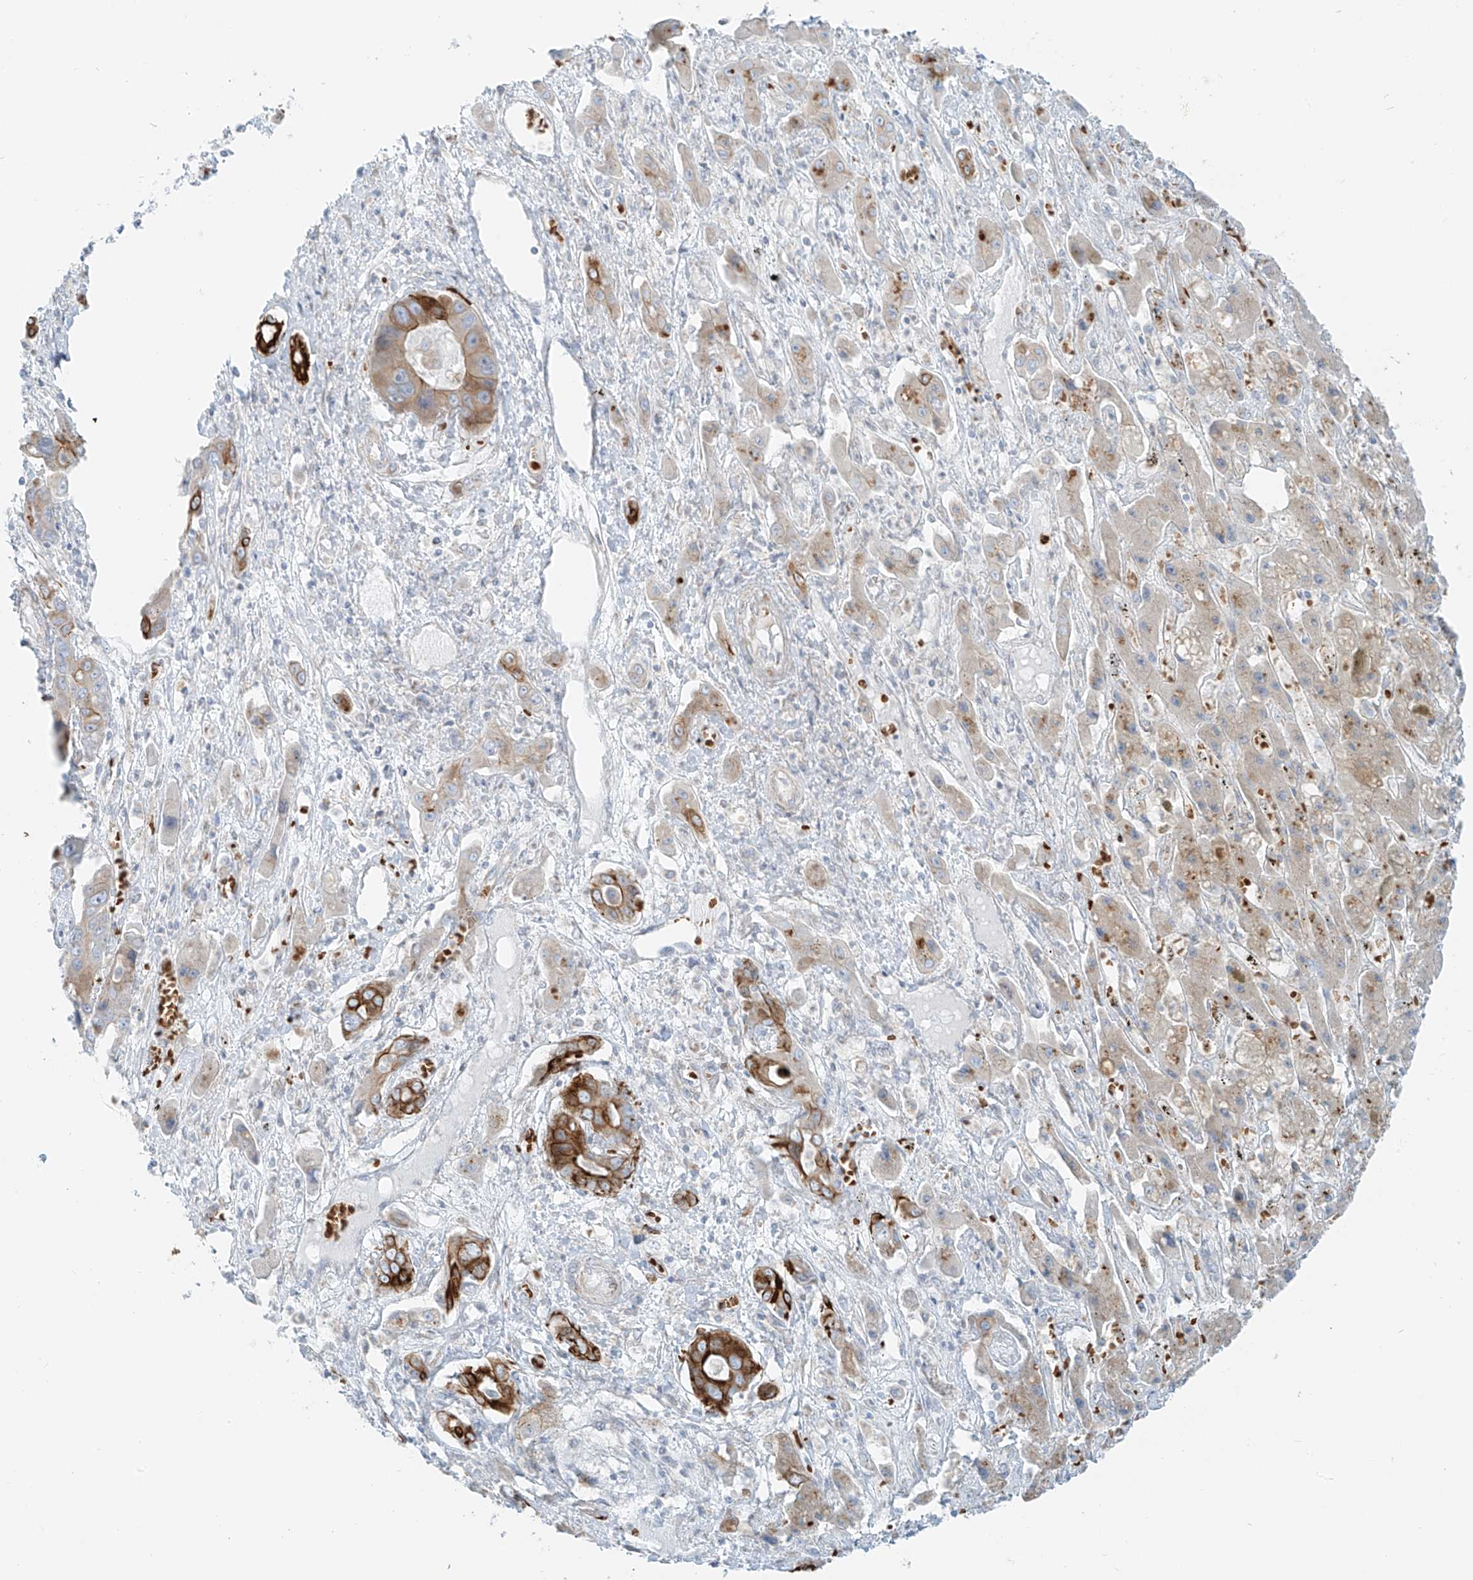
{"staining": {"intensity": "strong", "quantity": "25%-75%", "location": "cytoplasmic/membranous"}, "tissue": "liver cancer", "cell_type": "Tumor cells", "image_type": "cancer", "snomed": [{"axis": "morphology", "description": "Cholangiocarcinoma"}, {"axis": "topography", "description": "Liver"}], "caption": "Immunohistochemical staining of cholangiocarcinoma (liver) demonstrates high levels of strong cytoplasmic/membranous positivity in approximately 25%-75% of tumor cells. (Brightfield microscopy of DAB IHC at high magnification).", "gene": "EIPR1", "patient": {"sex": "male", "age": 67}}